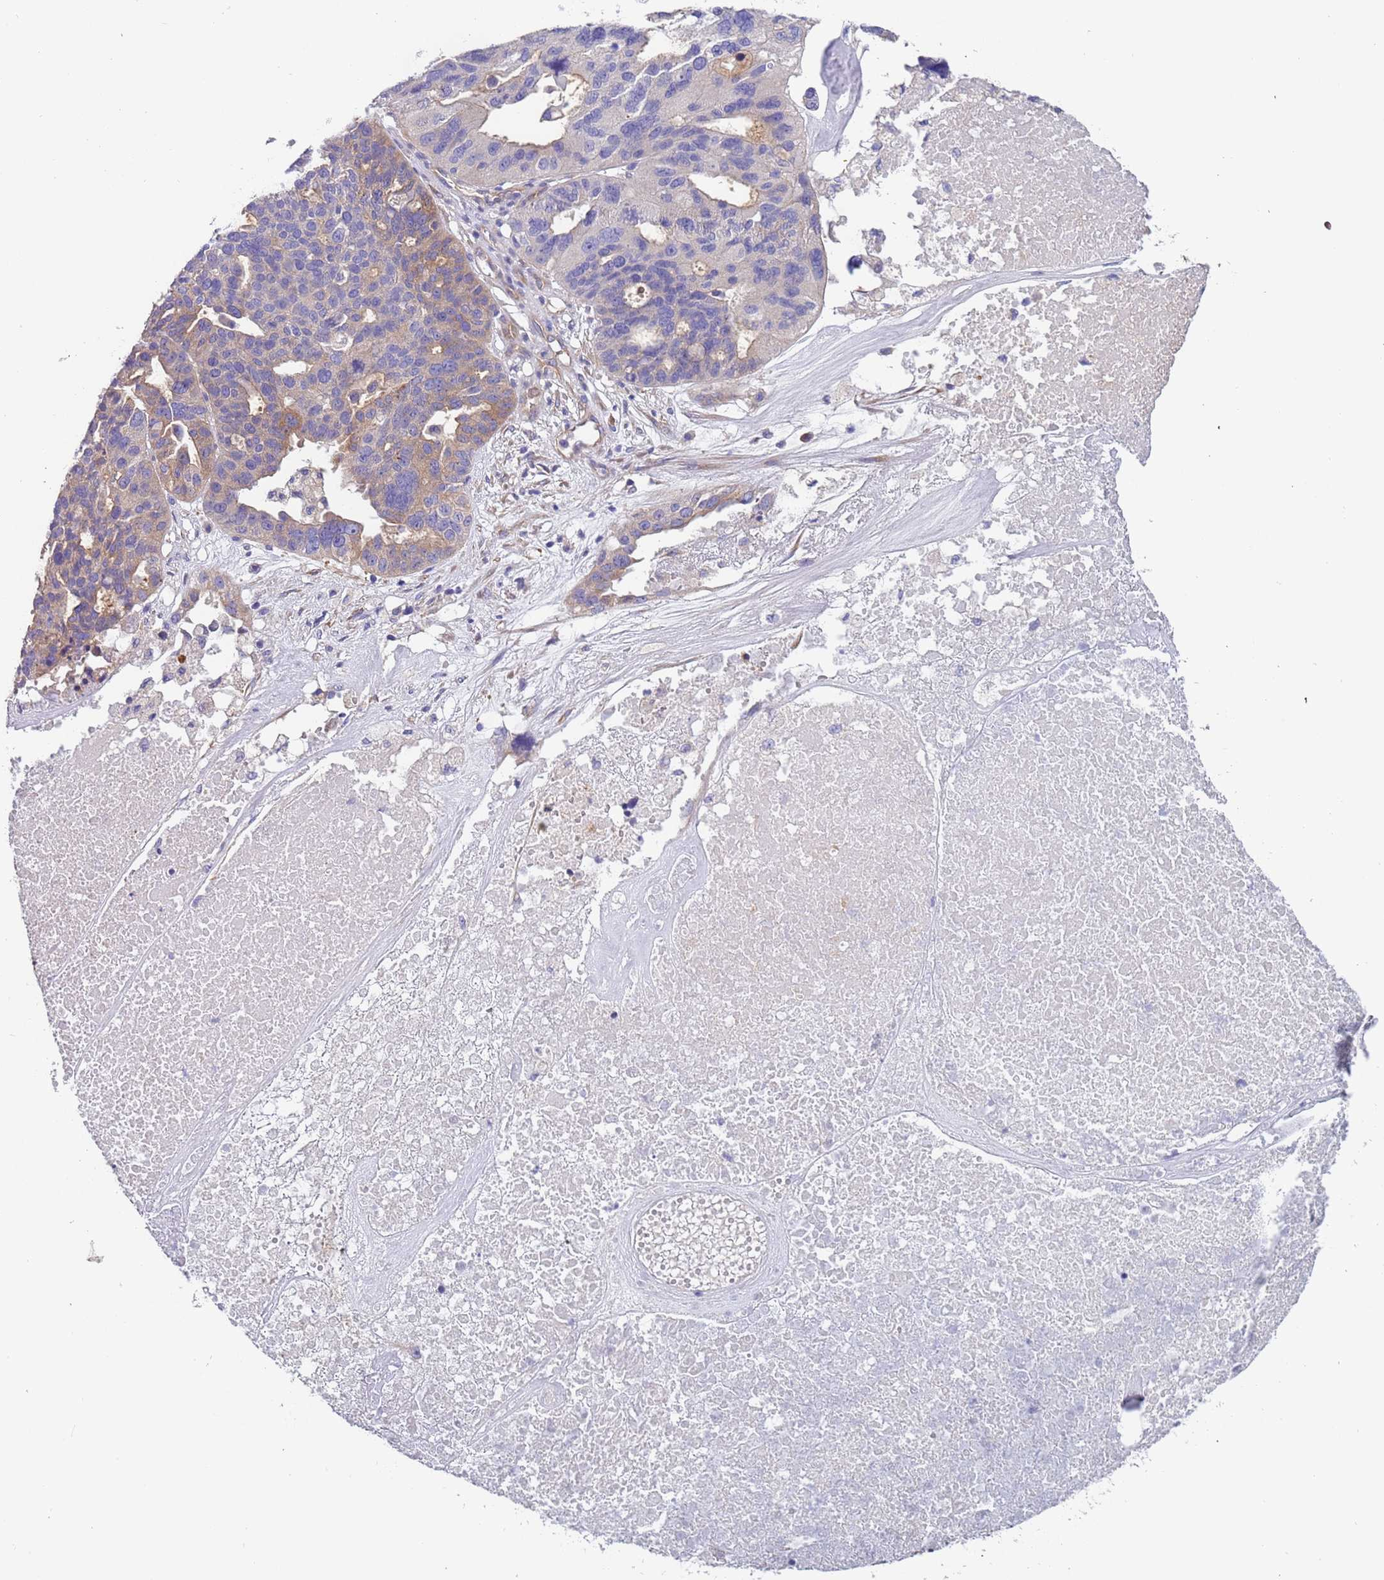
{"staining": {"intensity": "weak", "quantity": "25%-75%", "location": "cytoplasmic/membranous"}, "tissue": "ovarian cancer", "cell_type": "Tumor cells", "image_type": "cancer", "snomed": [{"axis": "morphology", "description": "Cystadenocarcinoma, serous, NOS"}, {"axis": "topography", "description": "Ovary"}], "caption": "Ovarian cancer (serous cystadenocarcinoma) stained with a brown dye displays weak cytoplasmic/membranous positive staining in about 25%-75% of tumor cells.", "gene": "LAMB4", "patient": {"sex": "female", "age": 59}}